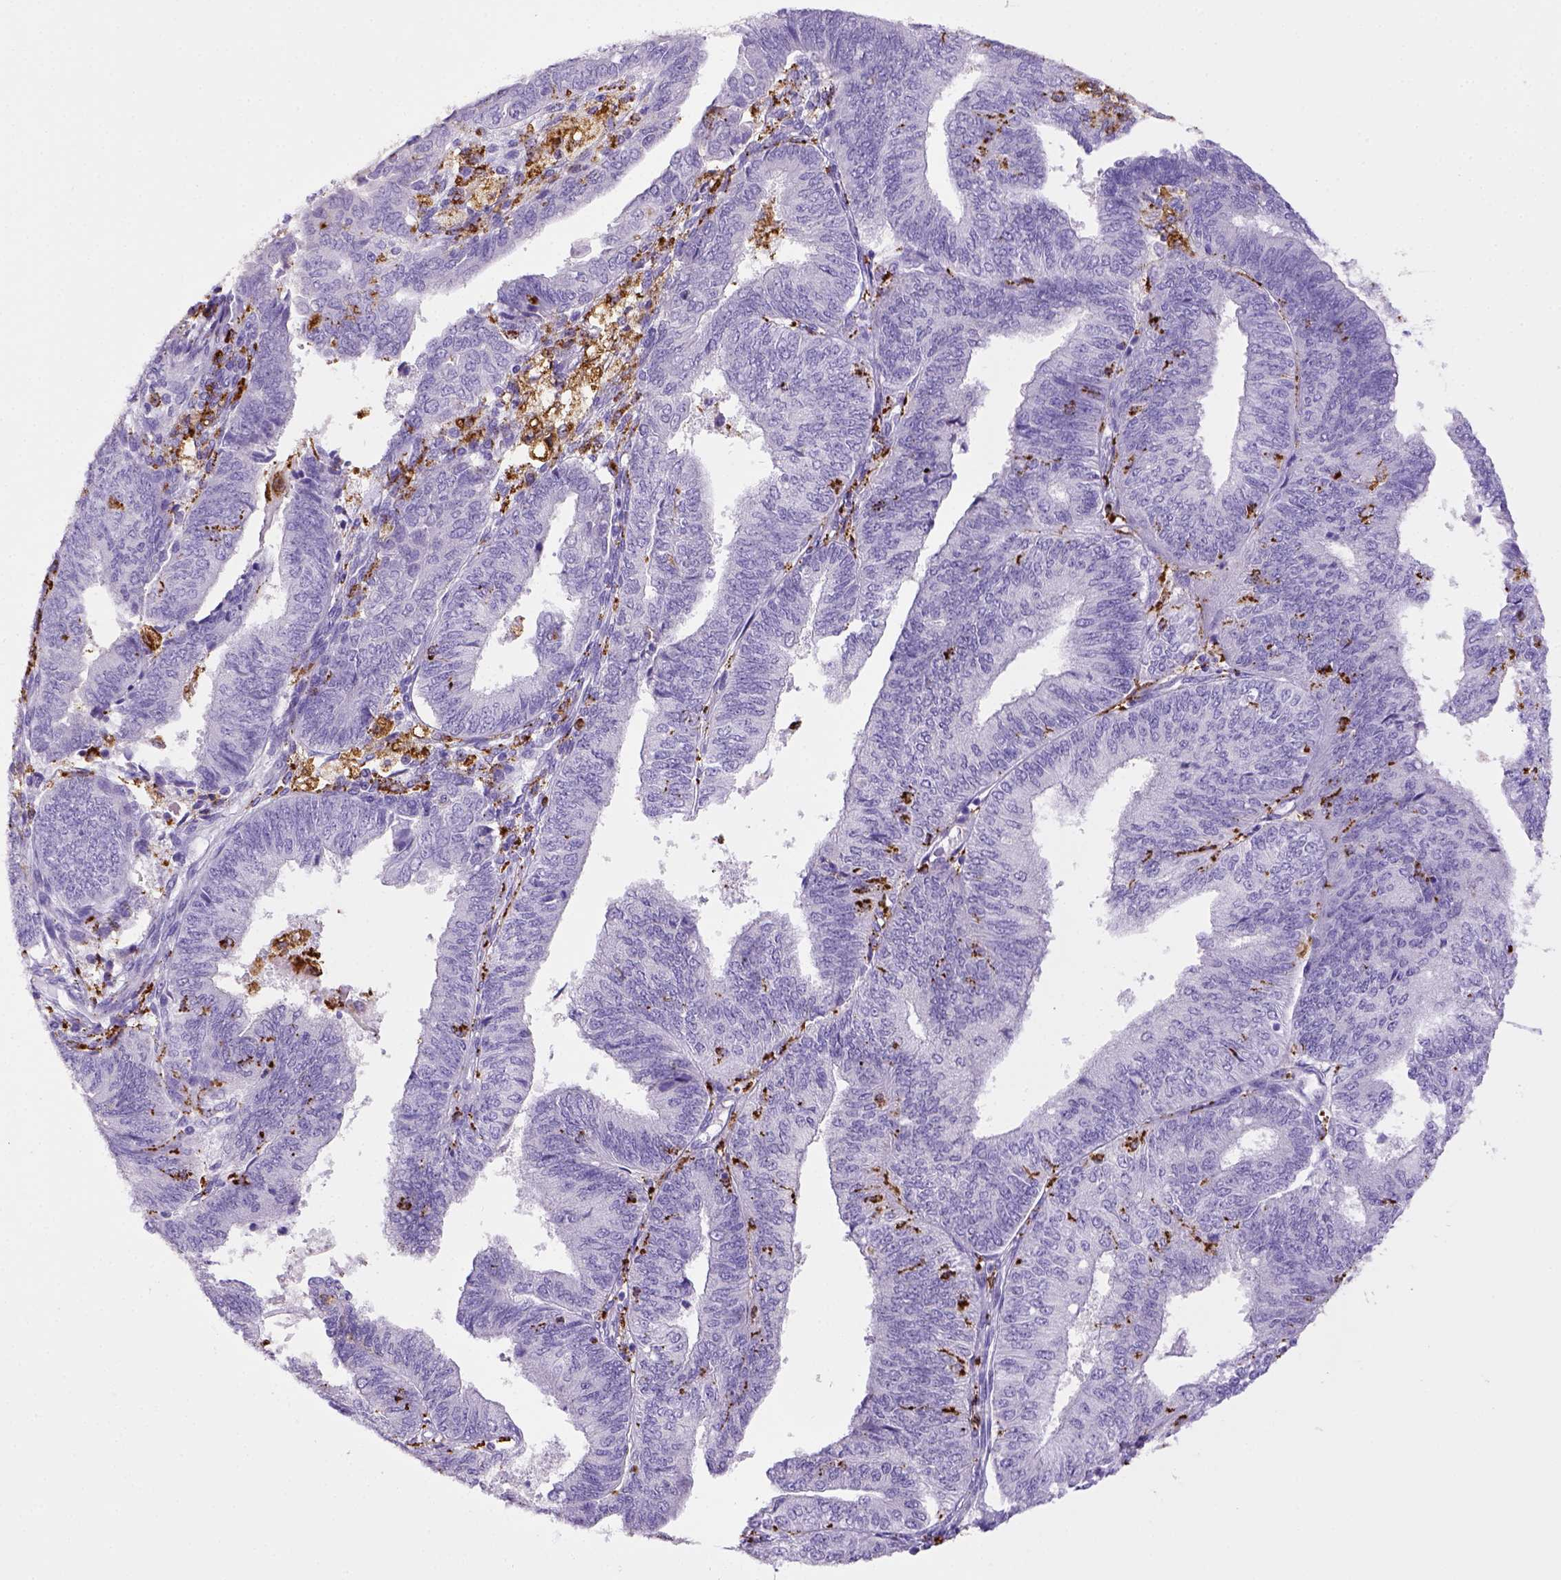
{"staining": {"intensity": "negative", "quantity": "none", "location": "none"}, "tissue": "endometrial cancer", "cell_type": "Tumor cells", "image_type": "cancer", "snomed": [{"axis": "morphology", "description": "Adenocarcinoma, NOS"}, {"axis": "topography", "description": "Endometrium"}], "caption": "IHC histopathology image of neoplastic tissue: endometrial cancer stained with DAB (3,3'-diaminobenzidine) exhibits no significant protein positivity in tumor cells. (IHC, brightfield microscopy, high magnification).", "gene": "CD68", "patient": {"sex": "female", "age": 58}}